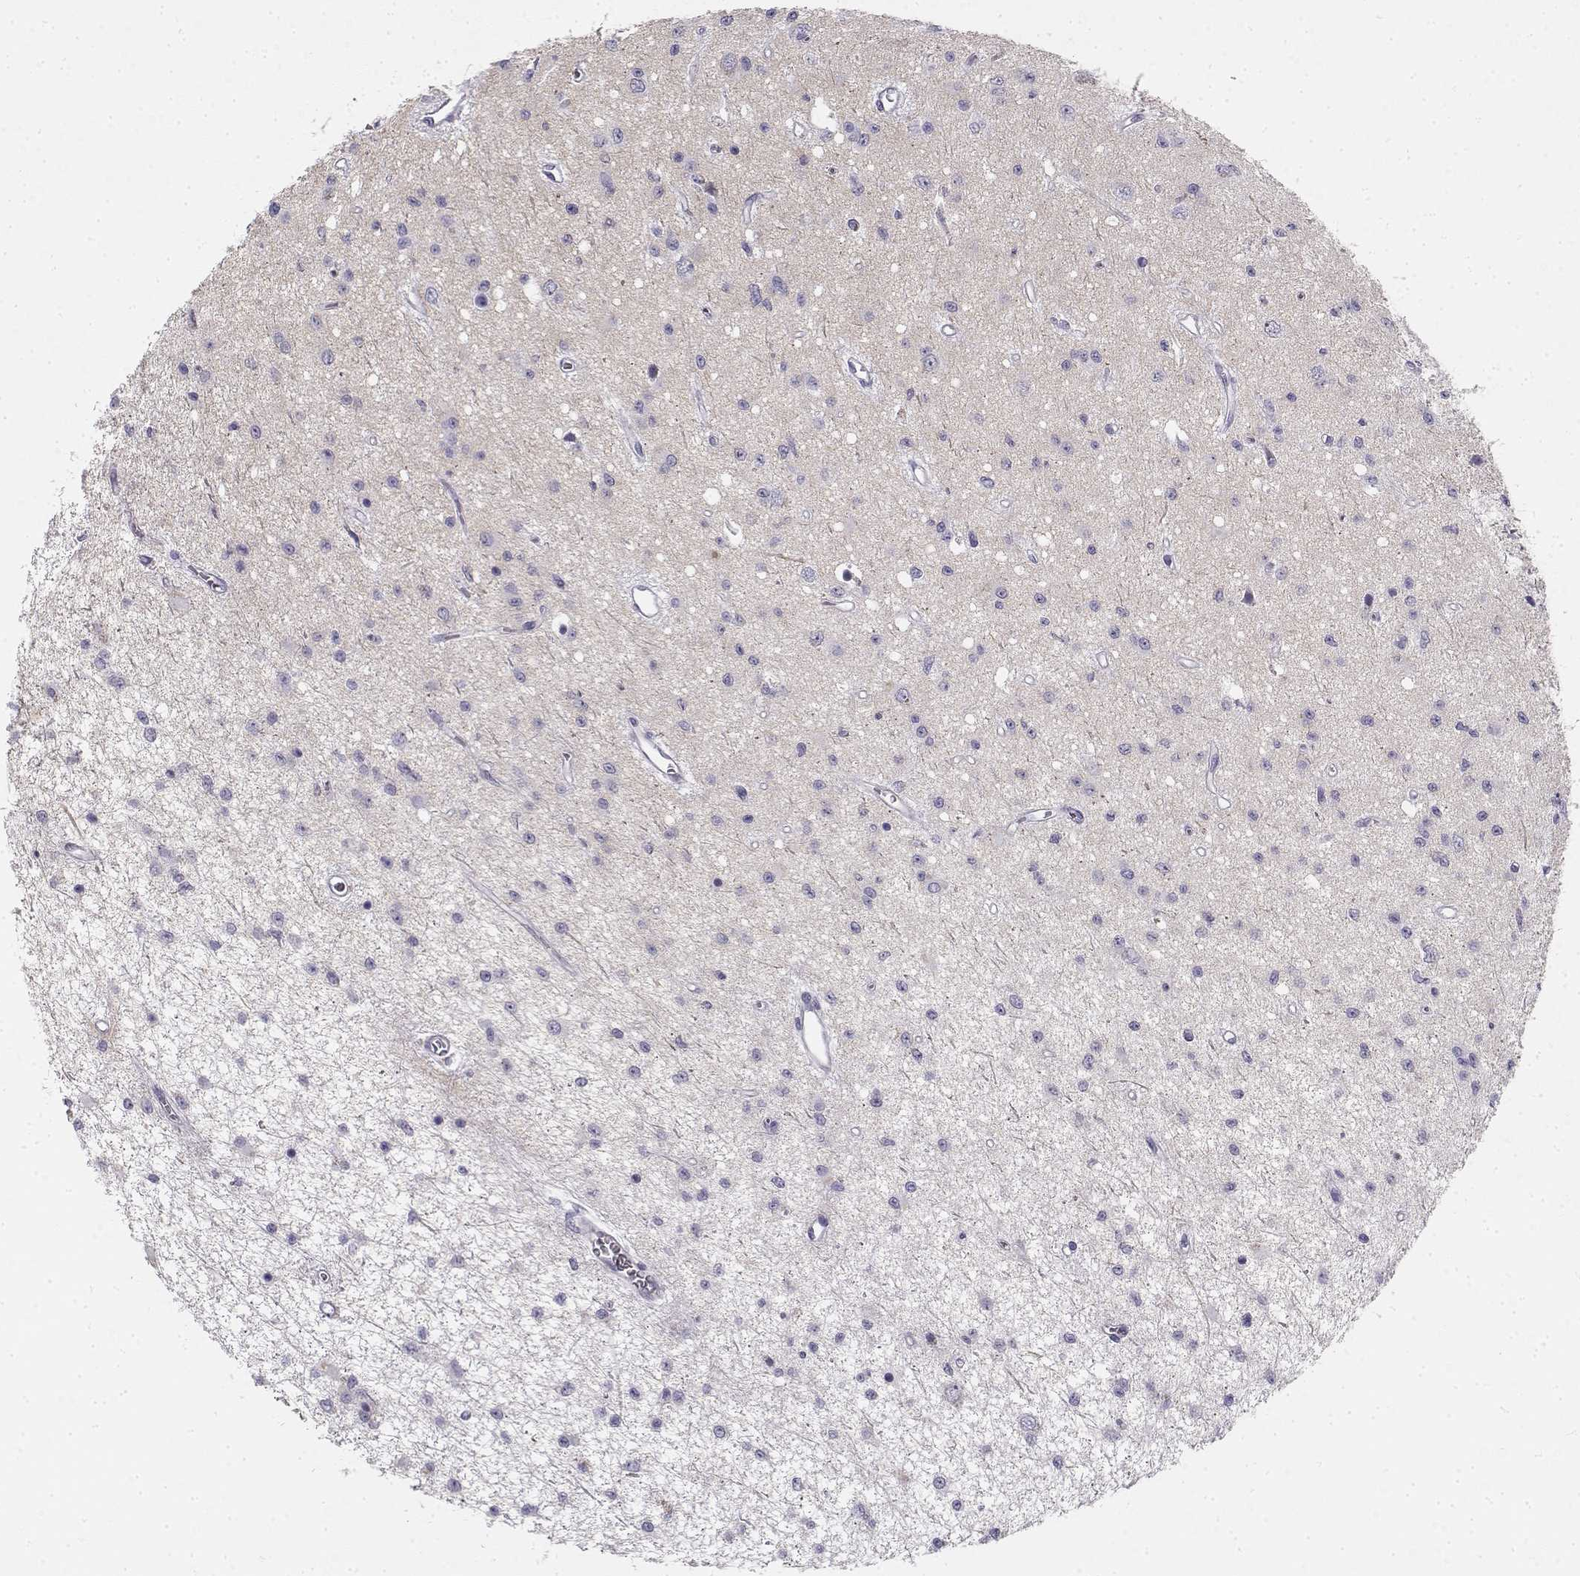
{"staining": {"intensity": "negative", "quantity": "none", "location": "none"}, "tissue": "glioma", "cell_type": "Tumor cells", "image_type": "cancer", "snomed": [{"axis": "morphology", "description": "Glioma, malignant, Low grade"}, {"axis": "topography", "description": "Brain"}], "caption": "There is no significant staining in tumor cells of glioma.", "gene": "CREB3L3", "patient": {"sex": "female", "age": 45}}